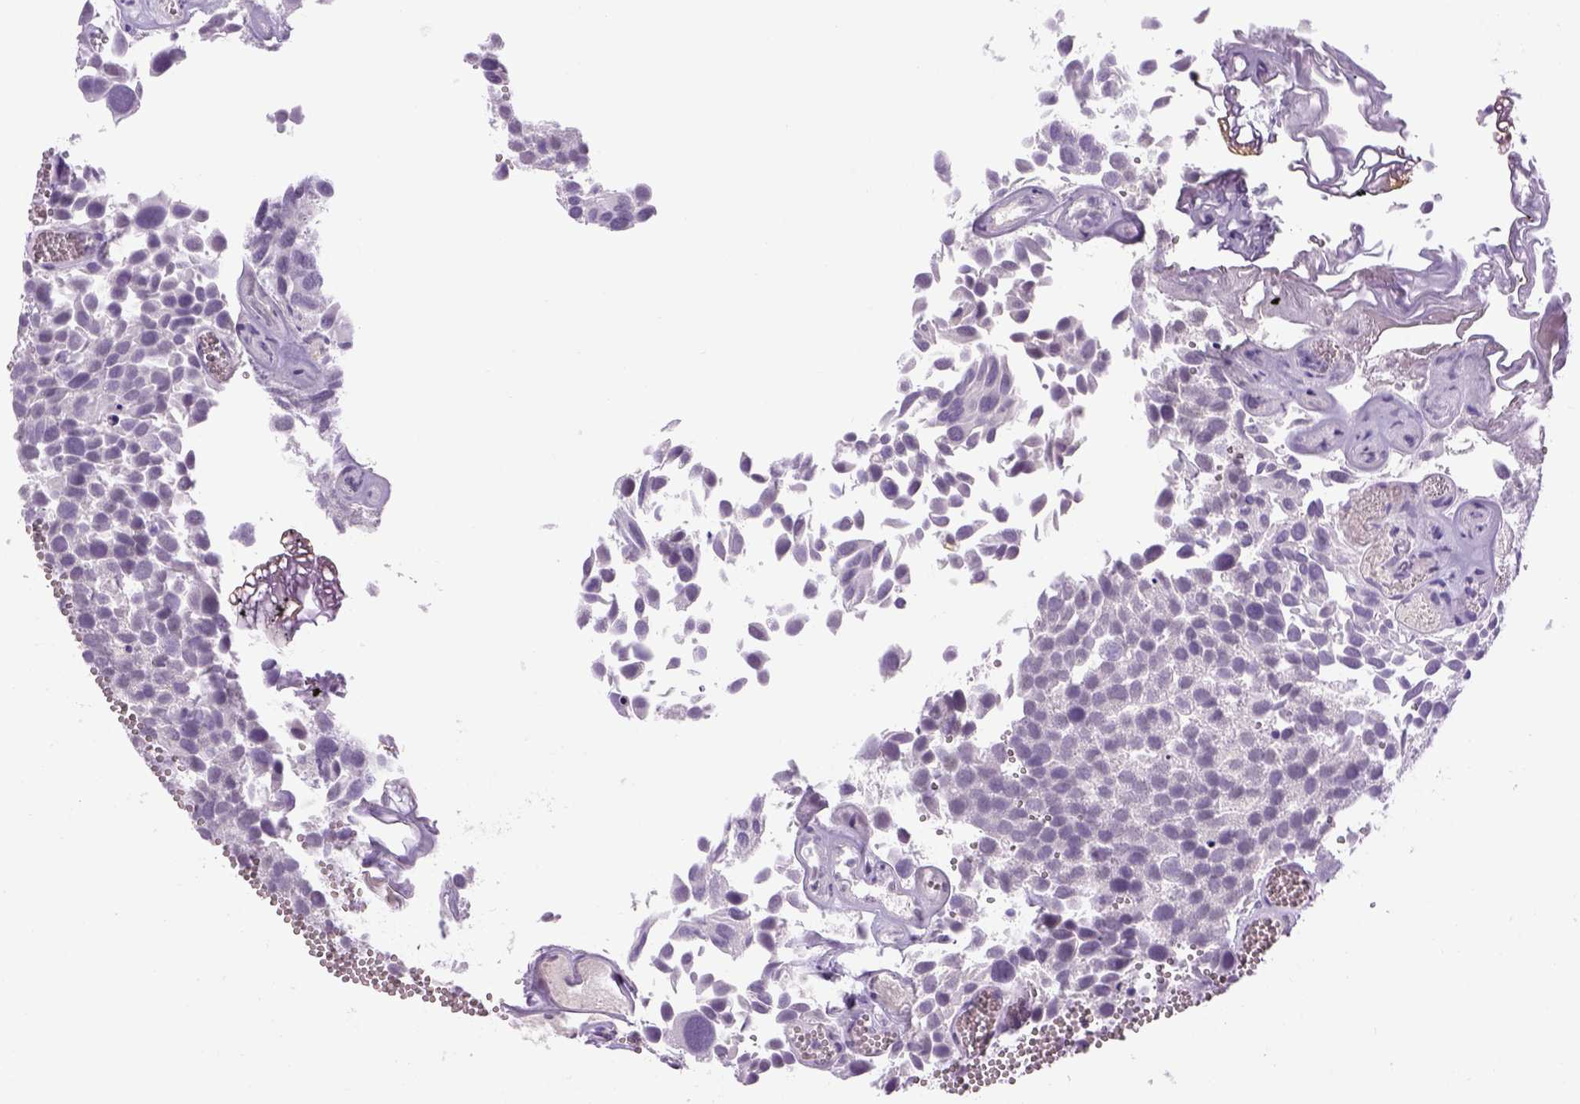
{"staining": {"intensity": "negative", "quantity": "none", "location": "none"}, "tissue": "urothelial cancer", "cell_type": "Tumor cells", "image_type": "cancer", "snomed": [{"axis": "morphology", "description": "Urothelial carcinoma, Low grade"}, {"axis": "topography", "description": "Urinary bladder"}], "caption": "Immunohistochemistry (IHC) photomicrograph of urothelial cancer stained for a protein (brown), which shows no staining in tumor cells. (Immunohistochemistry, brightfield microscopy, high magnification).", "gene": "DBH", "patient": {"sex": "female", "age": 69}}